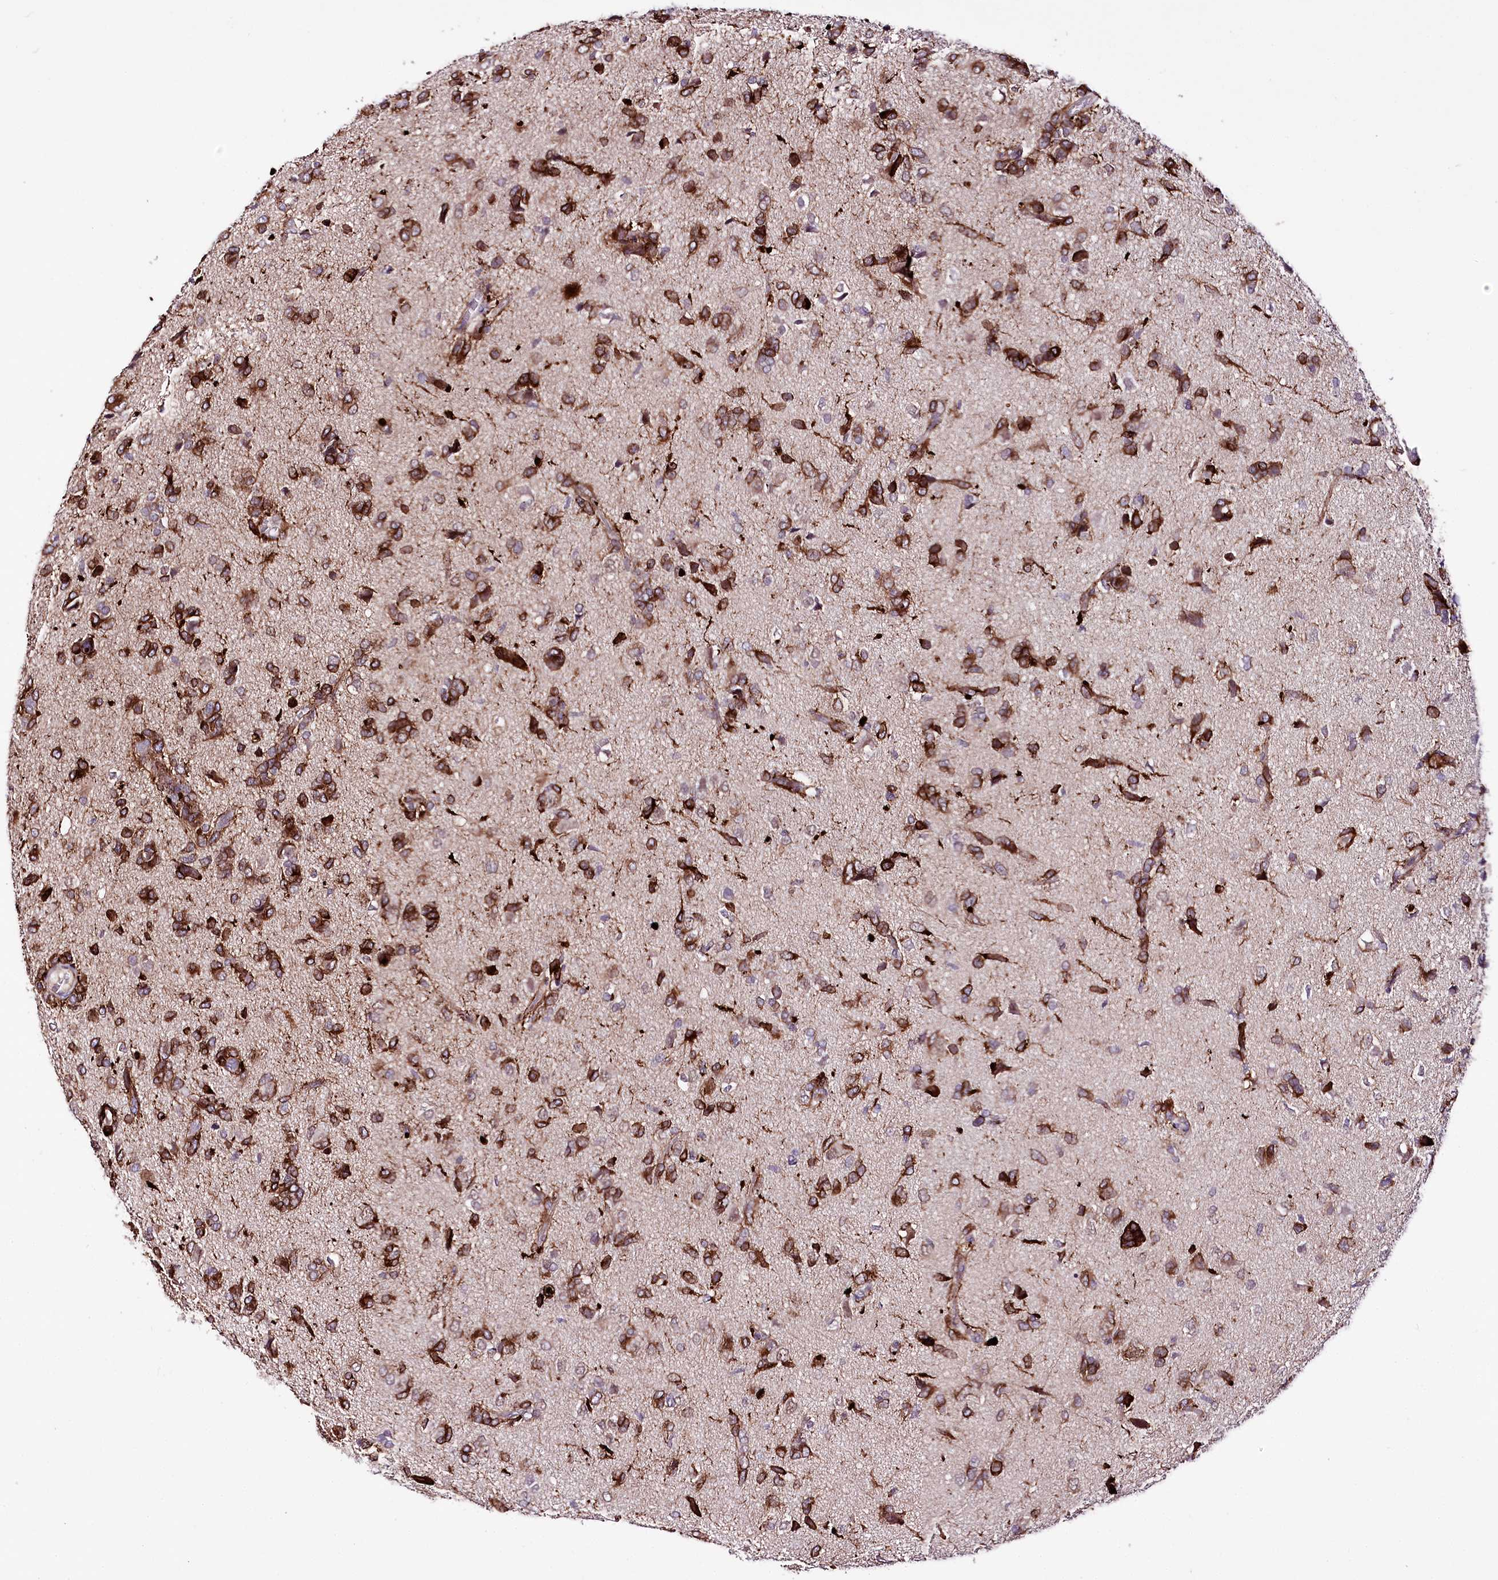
{"staining": {"intensity": "moderate", "quantity": ">75%", "location": "cytoplasmic/membranous"}, "tissue": "glioma", "cell_type": "Tumor cells", "image_type": "cancer", "snomed": [{"axis": "morphology", "description": "Glioma, malignant, High grade"}, {"axis": "topography", "description": "Brain"}], "caption": "Brown immunohistochemical staining in glioma exhibits moderate cytoplasmic/membranous positivity in about >75% of tumor cells.", "gene": "WWC1", "patient": {"sex": "female", "age": 59}}